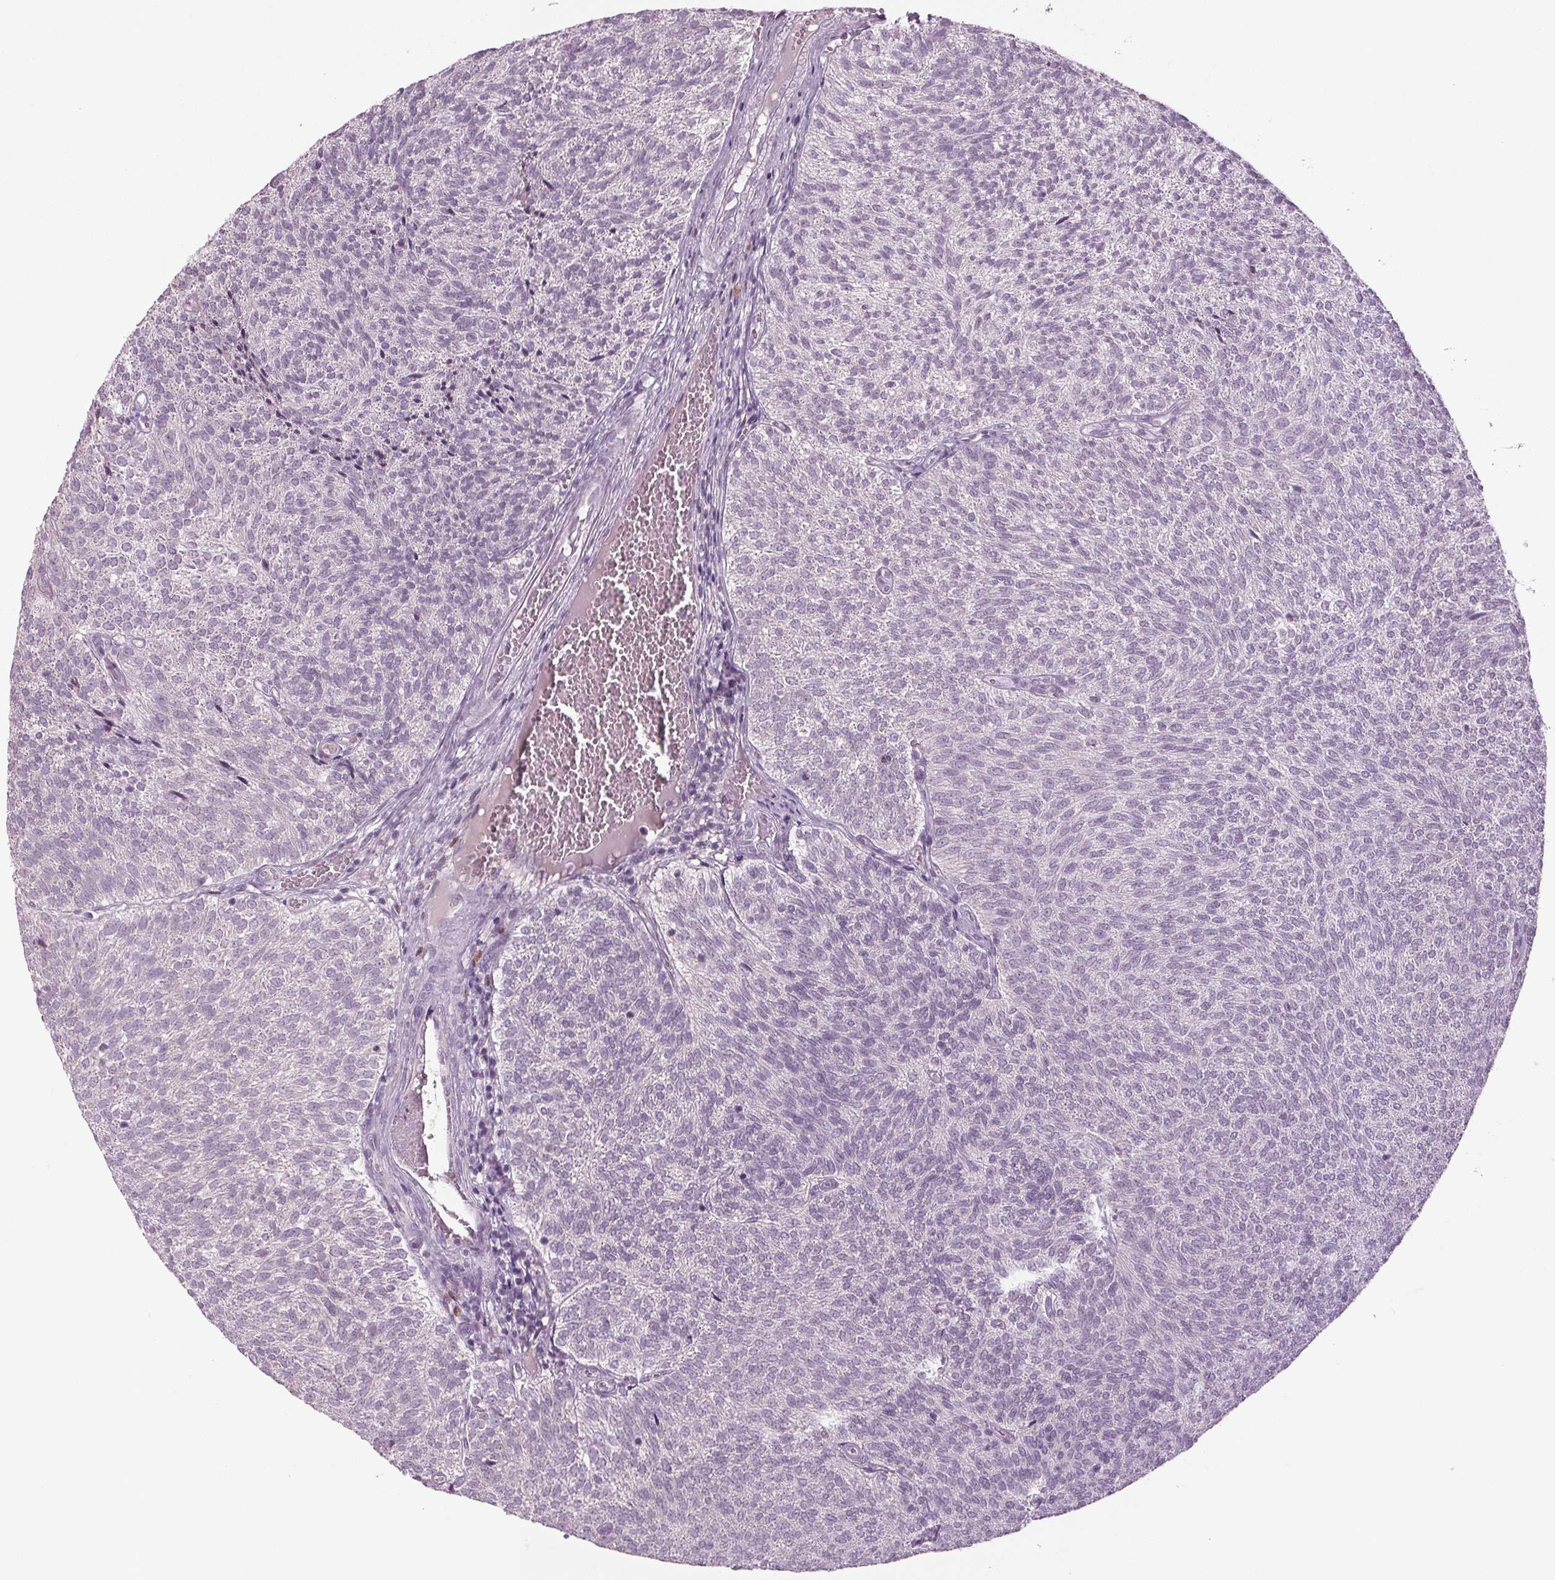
{"staining": {"intensity": "negative", "quantity": "none", "location": "none"}, "tissue": "urothelial cancer", "cell_type": "Tumor cells", "image_type": "cancer", "snomed": [{"axis": "morphology", "description": "Urothelial carcinoma, Low grade"}, {"axis": "topography", "description": "Urinary bladder"}], "caption": "DAB (3,3'-diaminobenzidine) immunohistochemical staining of low-grade urothelial carcinoma displays no significant positivity in tumor cells.", "gene": "BHLHE22", "patient": {"sex": "male", "age": 77}}